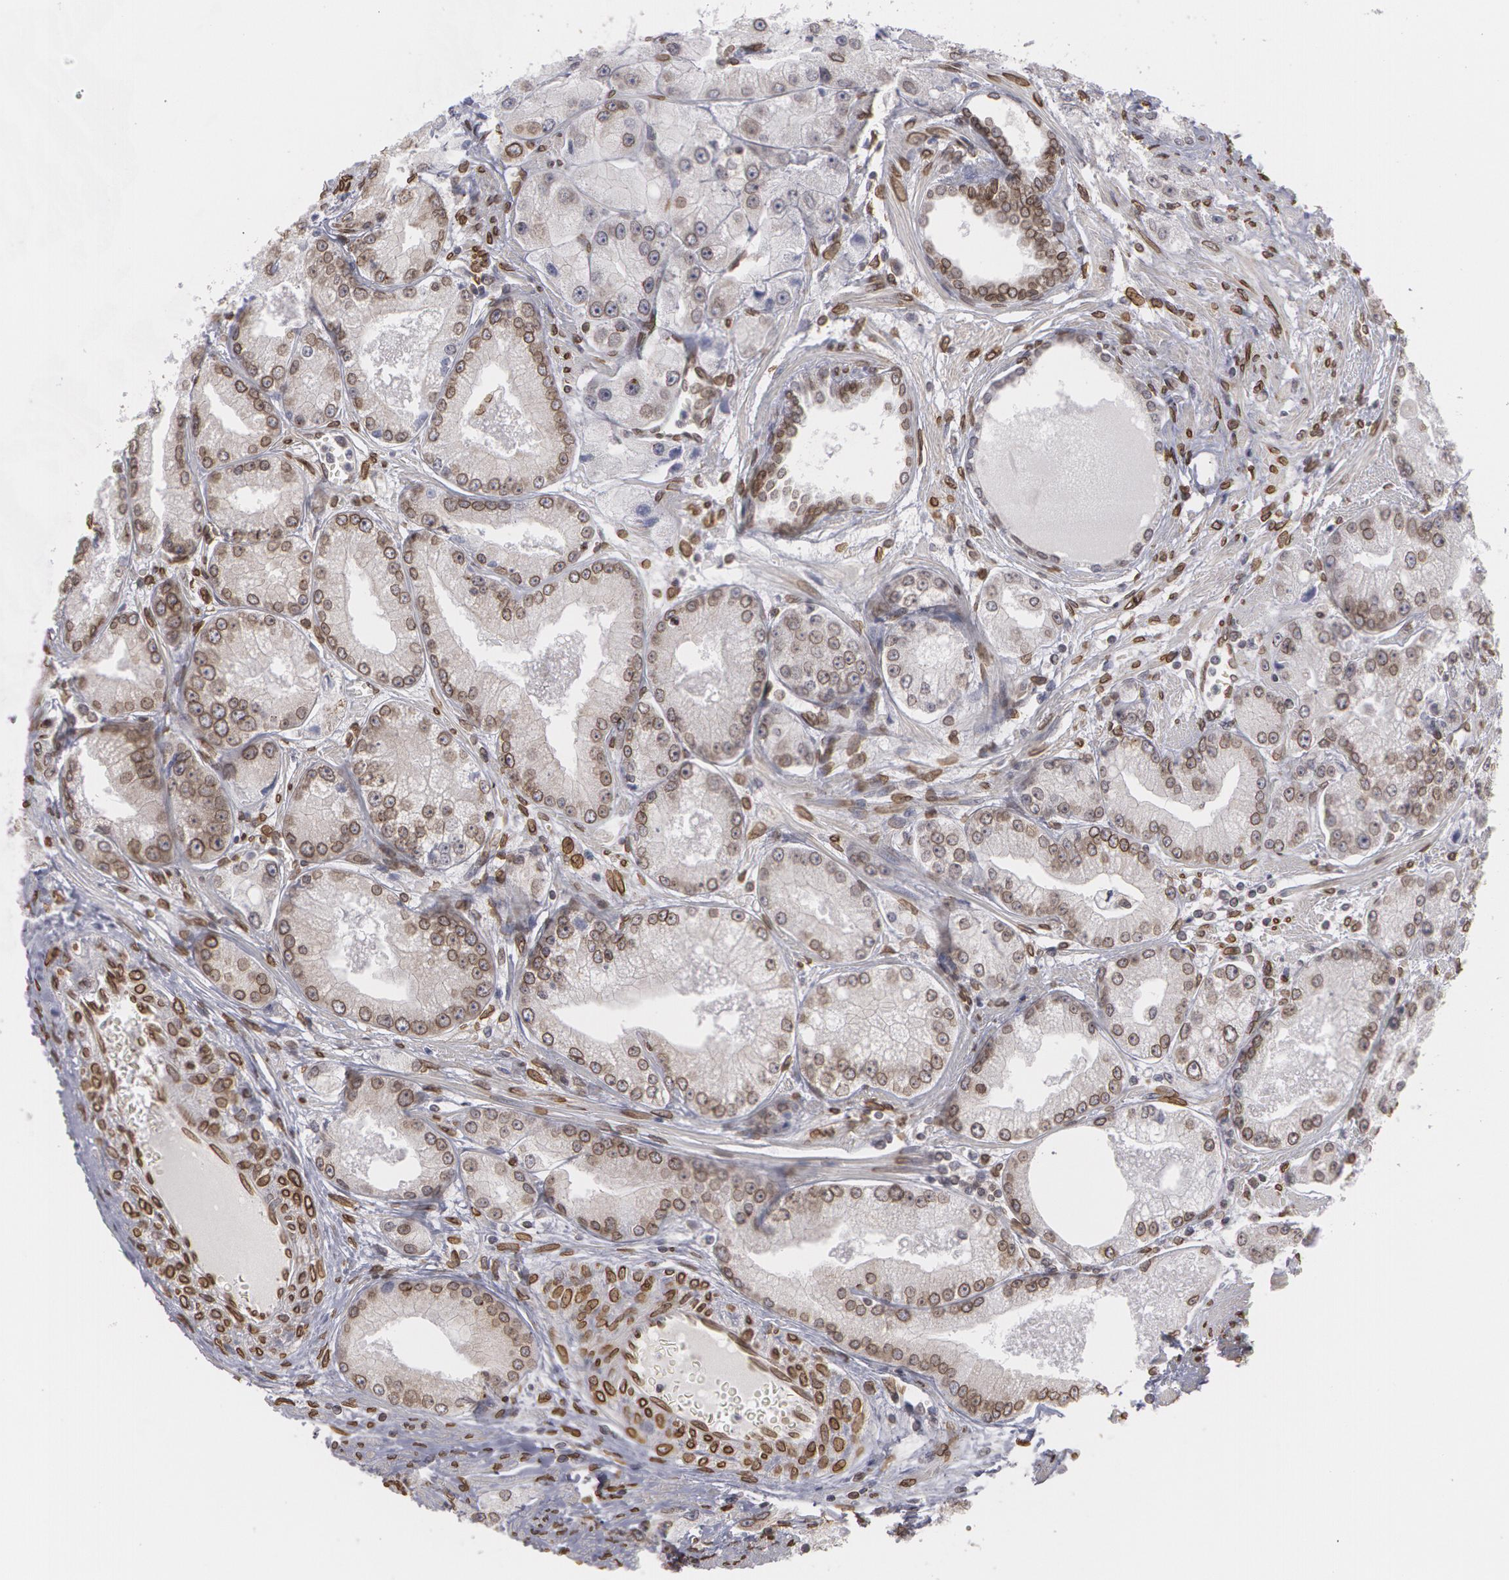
{"staining": {"intensity": "moderate", "quantity": ">75%", "location": "nuclear"}, "tissue": "prostate cancer", "cell_type": "Tumor cells", "image_type": "cancer", "snomed": [{"axis": "morphology", "description": "Adenocarcinoma, Medium grade"}, {"axis": "topography", "description": "Prostate"}], "caption": "The photomicrograph displays staining of prostate cancer, revealing moderate nuclear protein expression (brown color) within tumor cells. (DAB (3,3'-diaminobenzidine) IHC, brown staining for protein, blue staining for nuclei).", "gene": "EMD", "patient": {"sex": "male", "age": 72}}